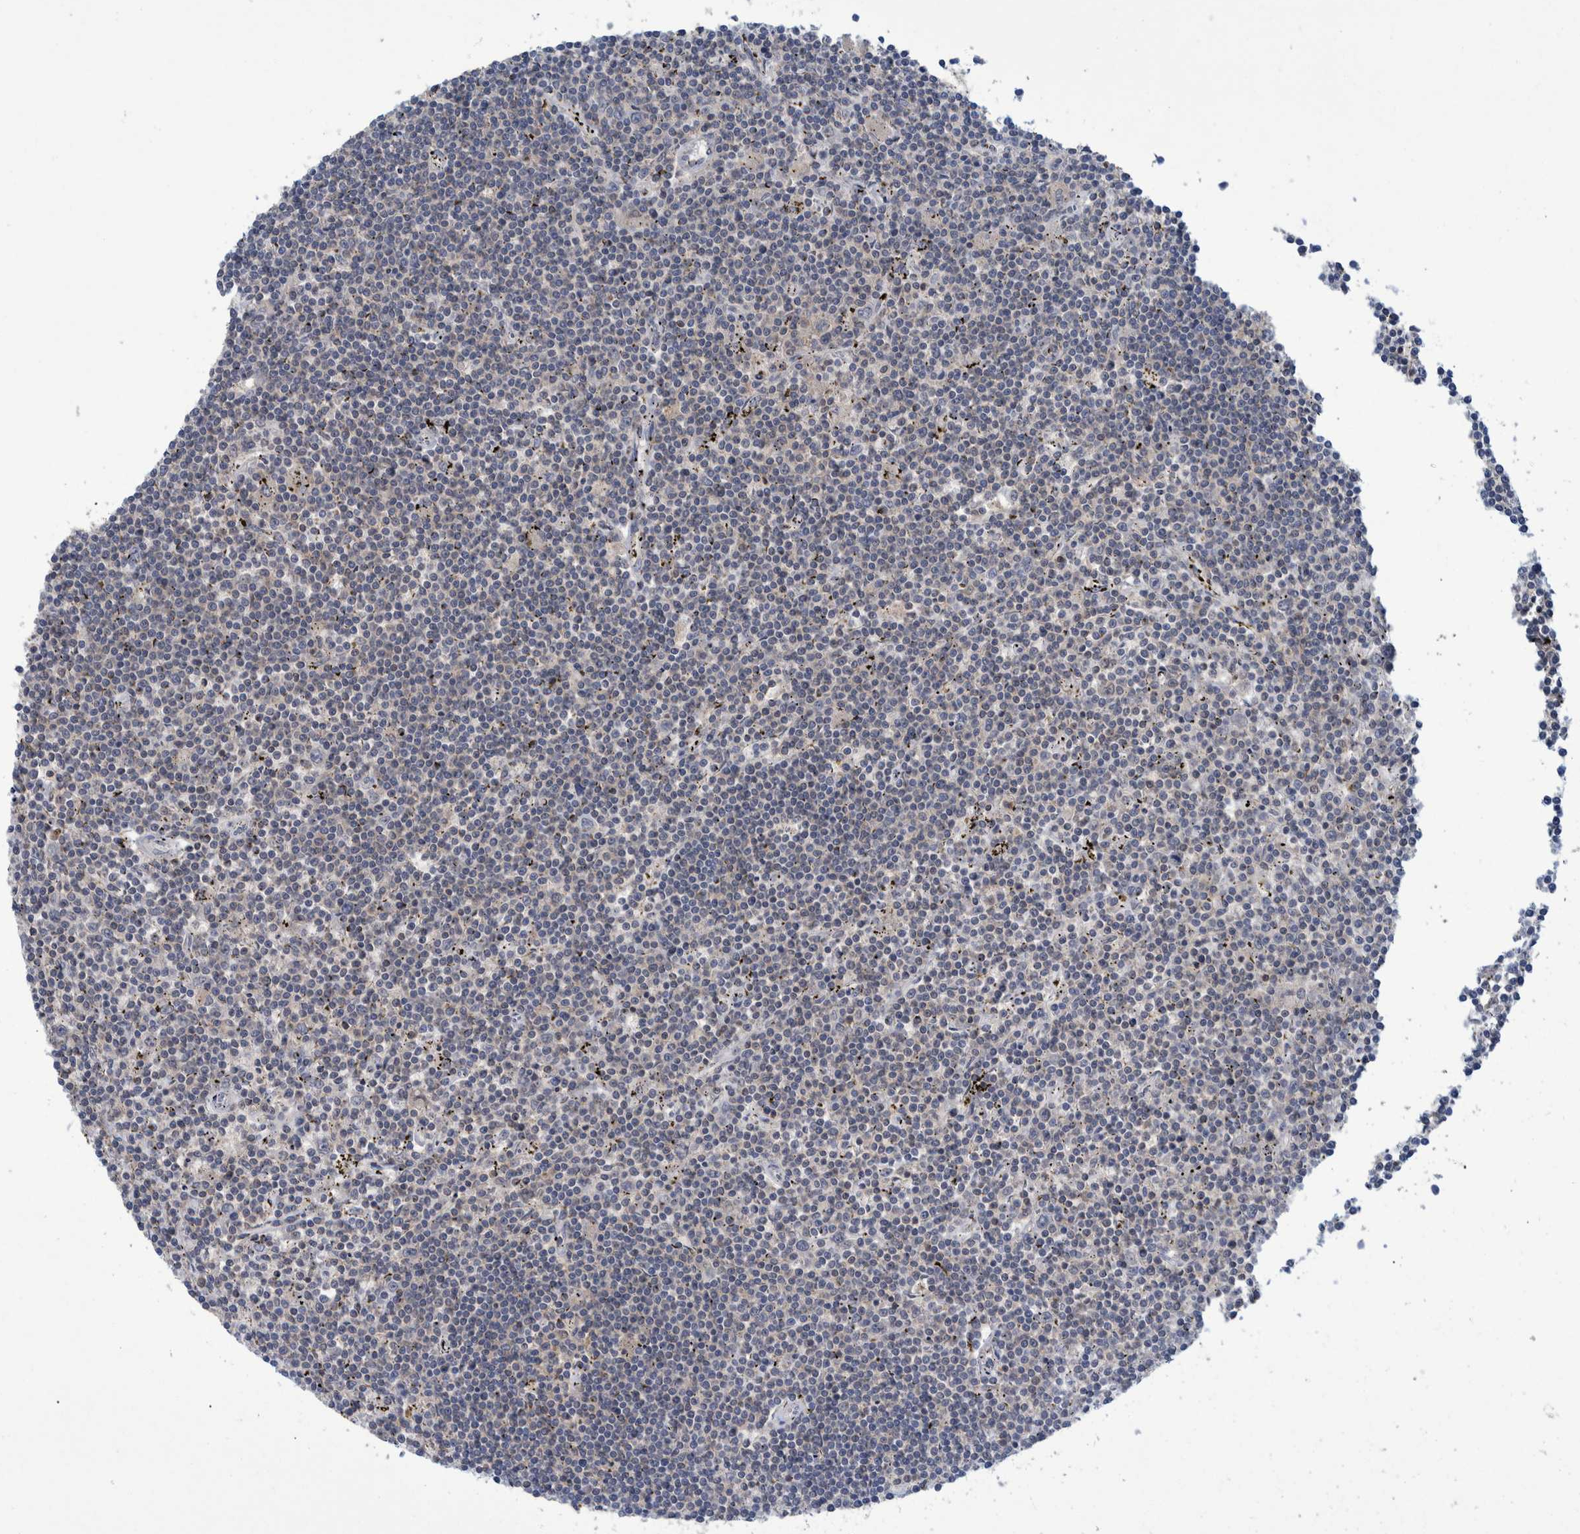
{"staining": {"intensity": "negative", "quantity": "none", "location": "none"}, "tissue": "lymphoma", "cell_type": "Tumor cells", "image_type": "cancer", "snomed": [{"axis": "morphology", "description": "Malignant lymphoma, non-Hodgkin's type, Low grade"}, {"axis": "topography", "description": "Spleen"}], "caption": "The immunohistochemistry (IHC) photomicrograph has no significant staining in tumor cells of lymphoma tissue. (Brightfield microscopy of DAB immunohistochemistry (IHC) at high magnification).", "gene": "PCYT2", "patient": {"sex": "male", "age": 76}}